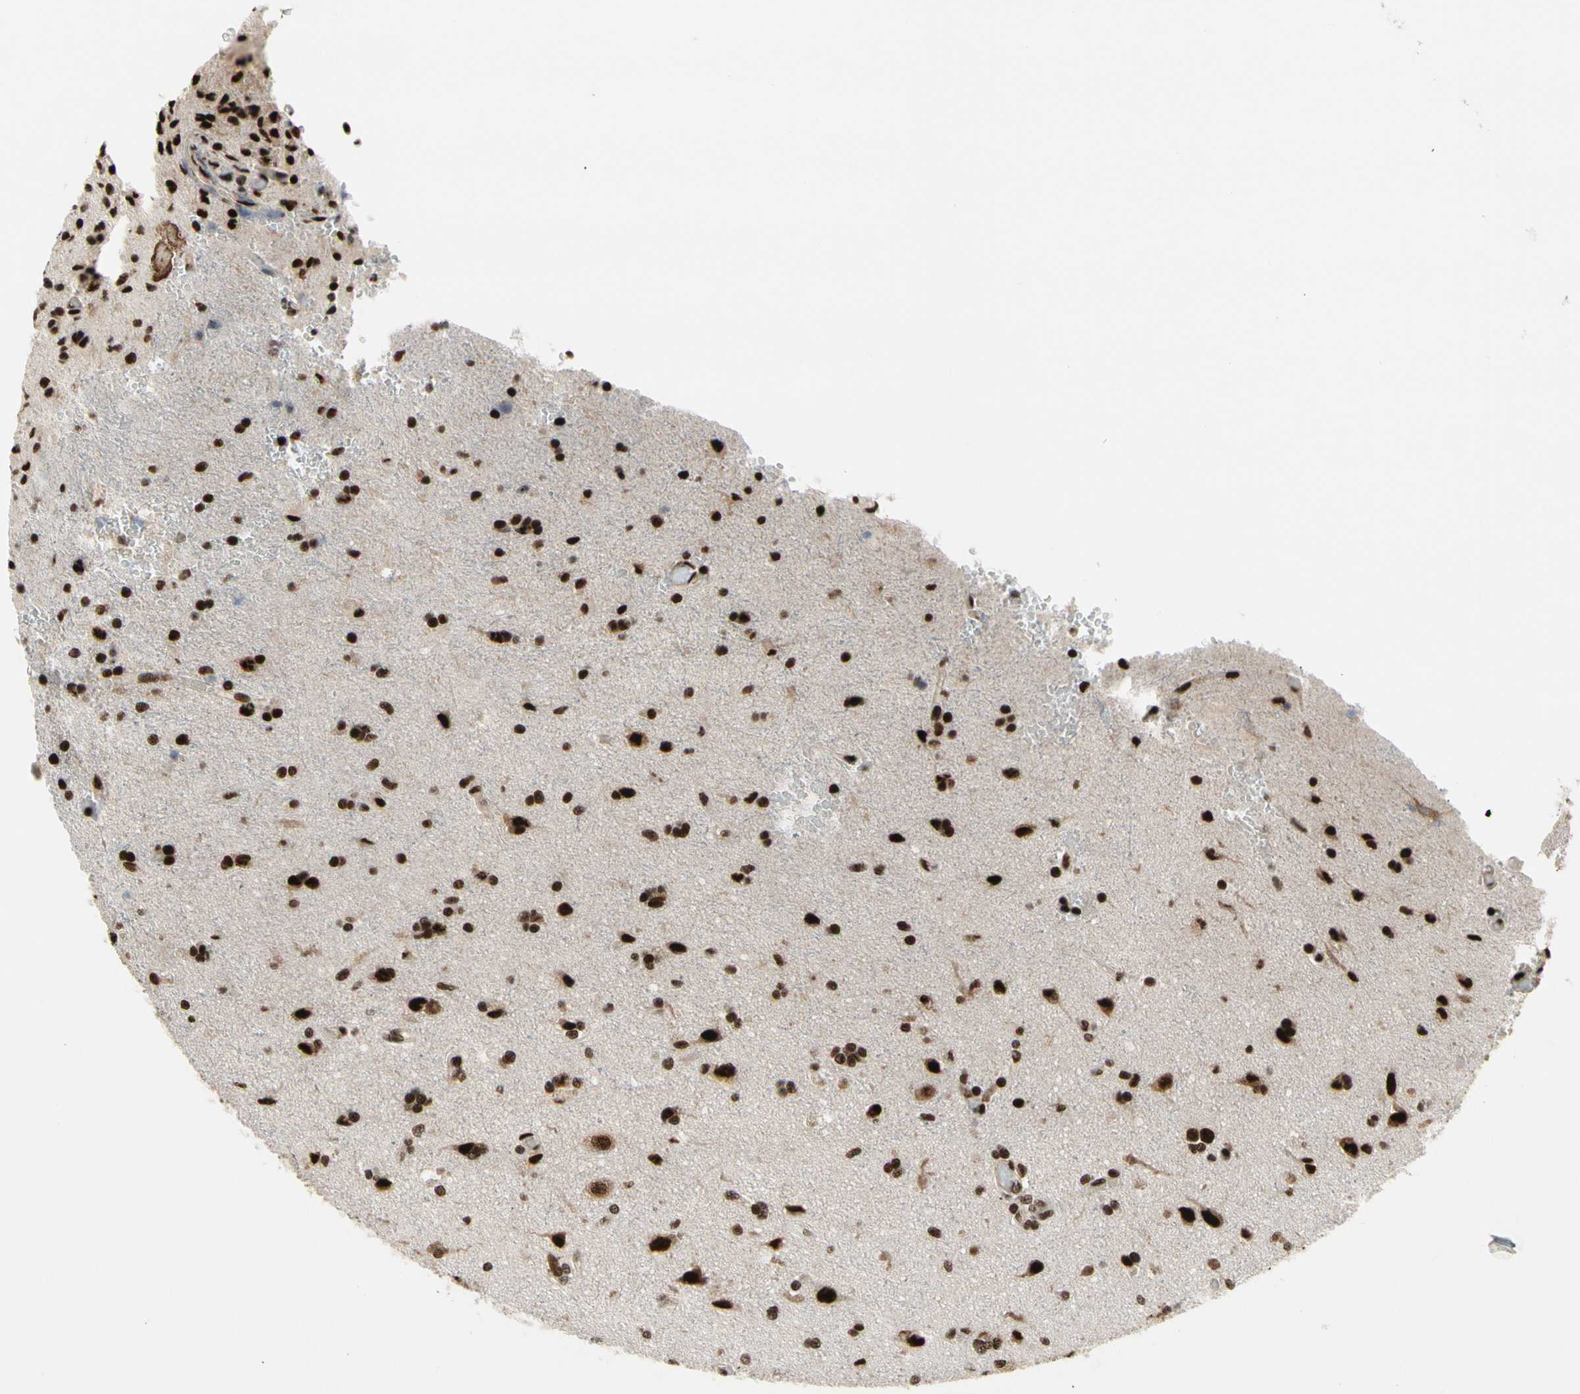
{"staining": {"intensity": "strong", "quantity": ">75%", "location": "nuclear"}, "tissue": "glioma", "cell_type": "Tumor cells", "image_type": "cancer", "snomed": [{"axis": "morphology", "description": "Glioma, malignant, High grade"}, {"axis": "topography", "description": "Brain"}], "caption": "Human glioma stained with a protein marker displays strong staining in tumor cells.", "gene": "SRSF11", "patient": {"sex": "male", "age": 71}}